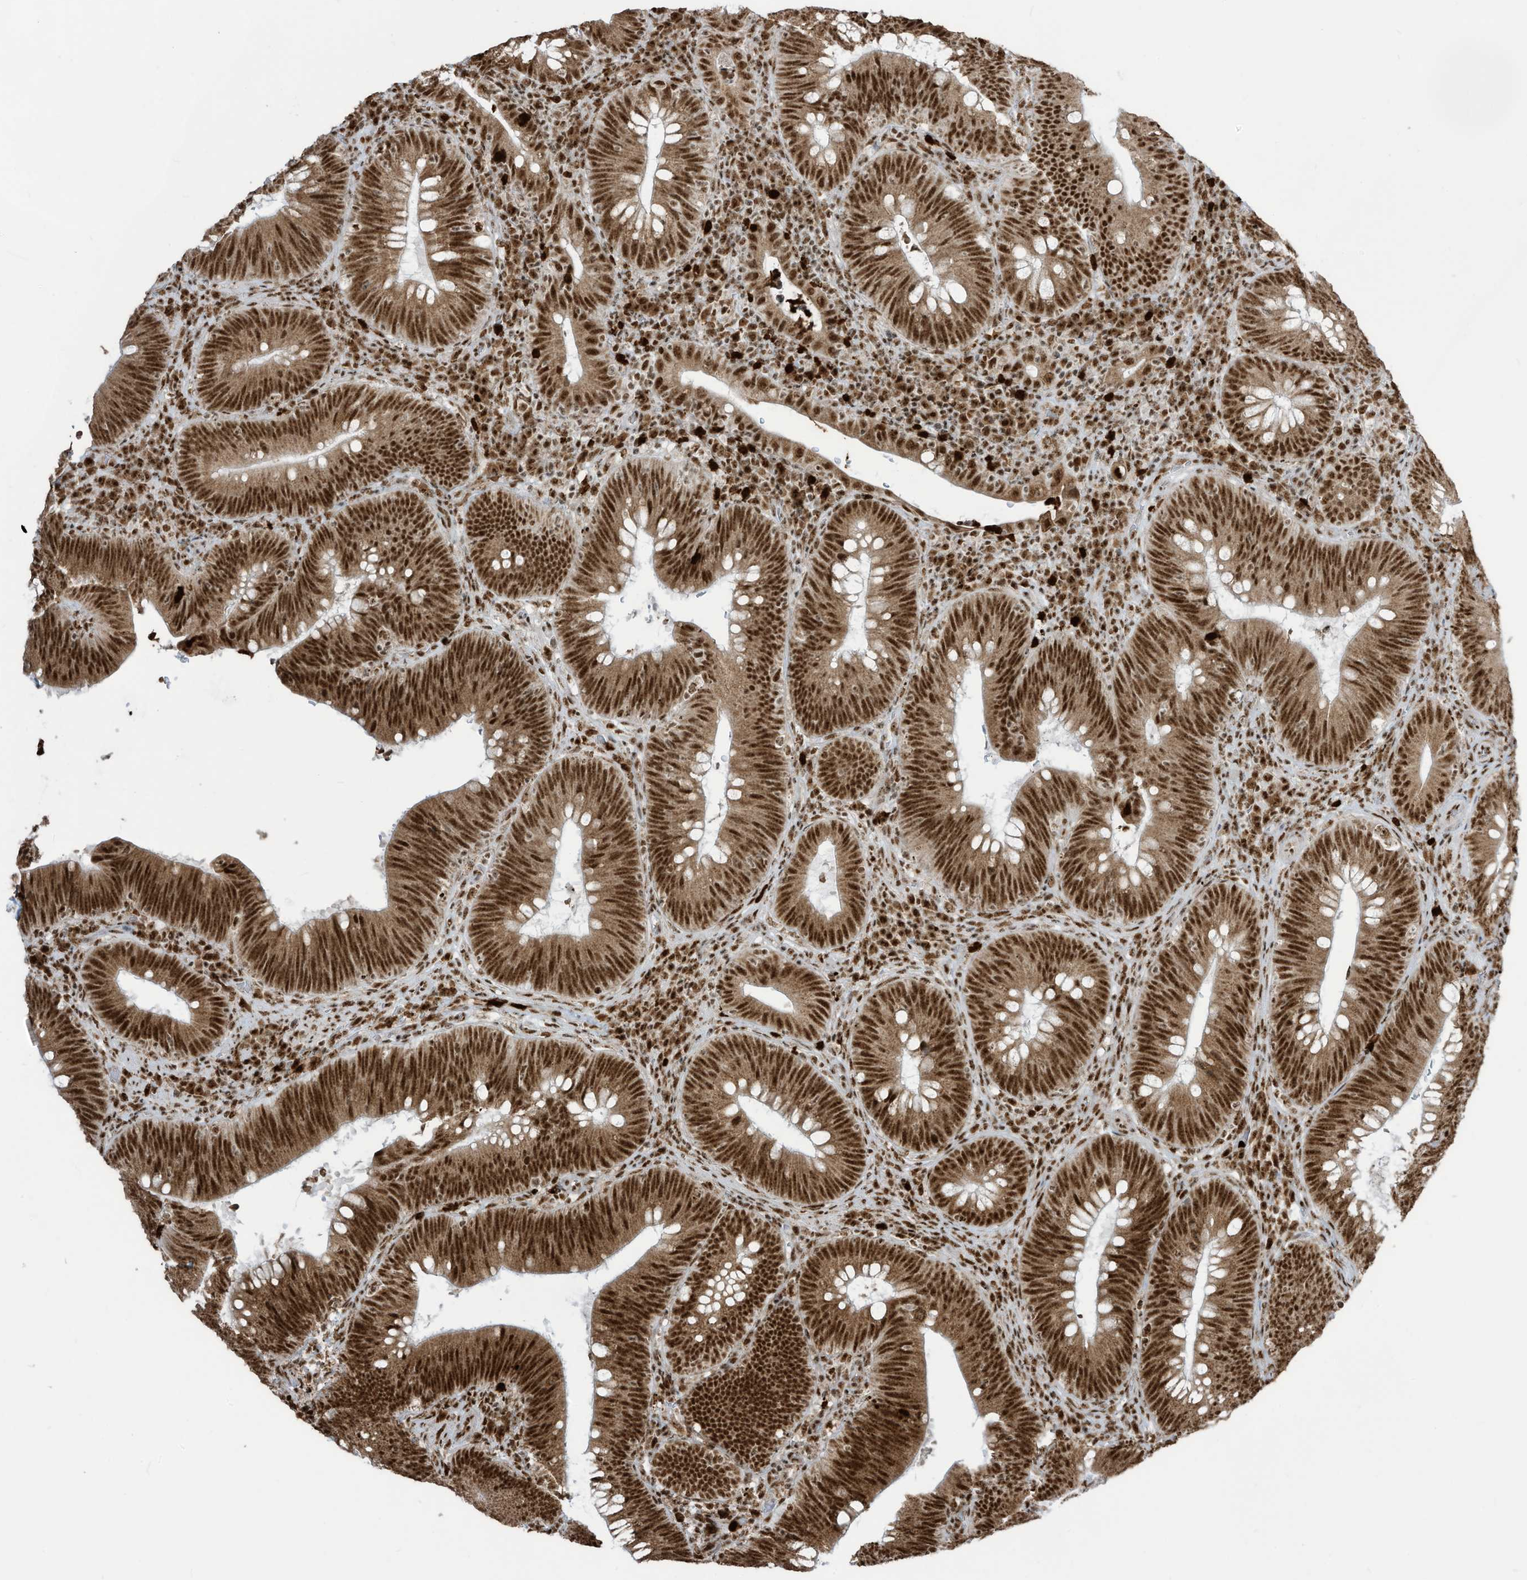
{"staining": {"intensity": "strong", "quantity": ">75%", "location": "cytoplasmic/membranous,nuclear"}, "tissue": "colorectal cancer", "cell_type": "Tumor cells", "image_type": "cancer", "snomed": [{"axis": "morphology", "description": "Normal tissue, NOS"}, {"axis": "topography", "description": "Colon"}], "caption": "Colorectal cancer was stained to show a protein in brown. There is high levels of strong cytoplasmic/membranous and nuclear positivity in about >75% of tumor cells. The staining was performed using DAB (3,3'-diaminobenzidine), with brown indicating positive protein expression. Nuclei are stained blue with hematoxylin.", "gene": "LBH", "patient": {"sex": "female", "age": 82}}